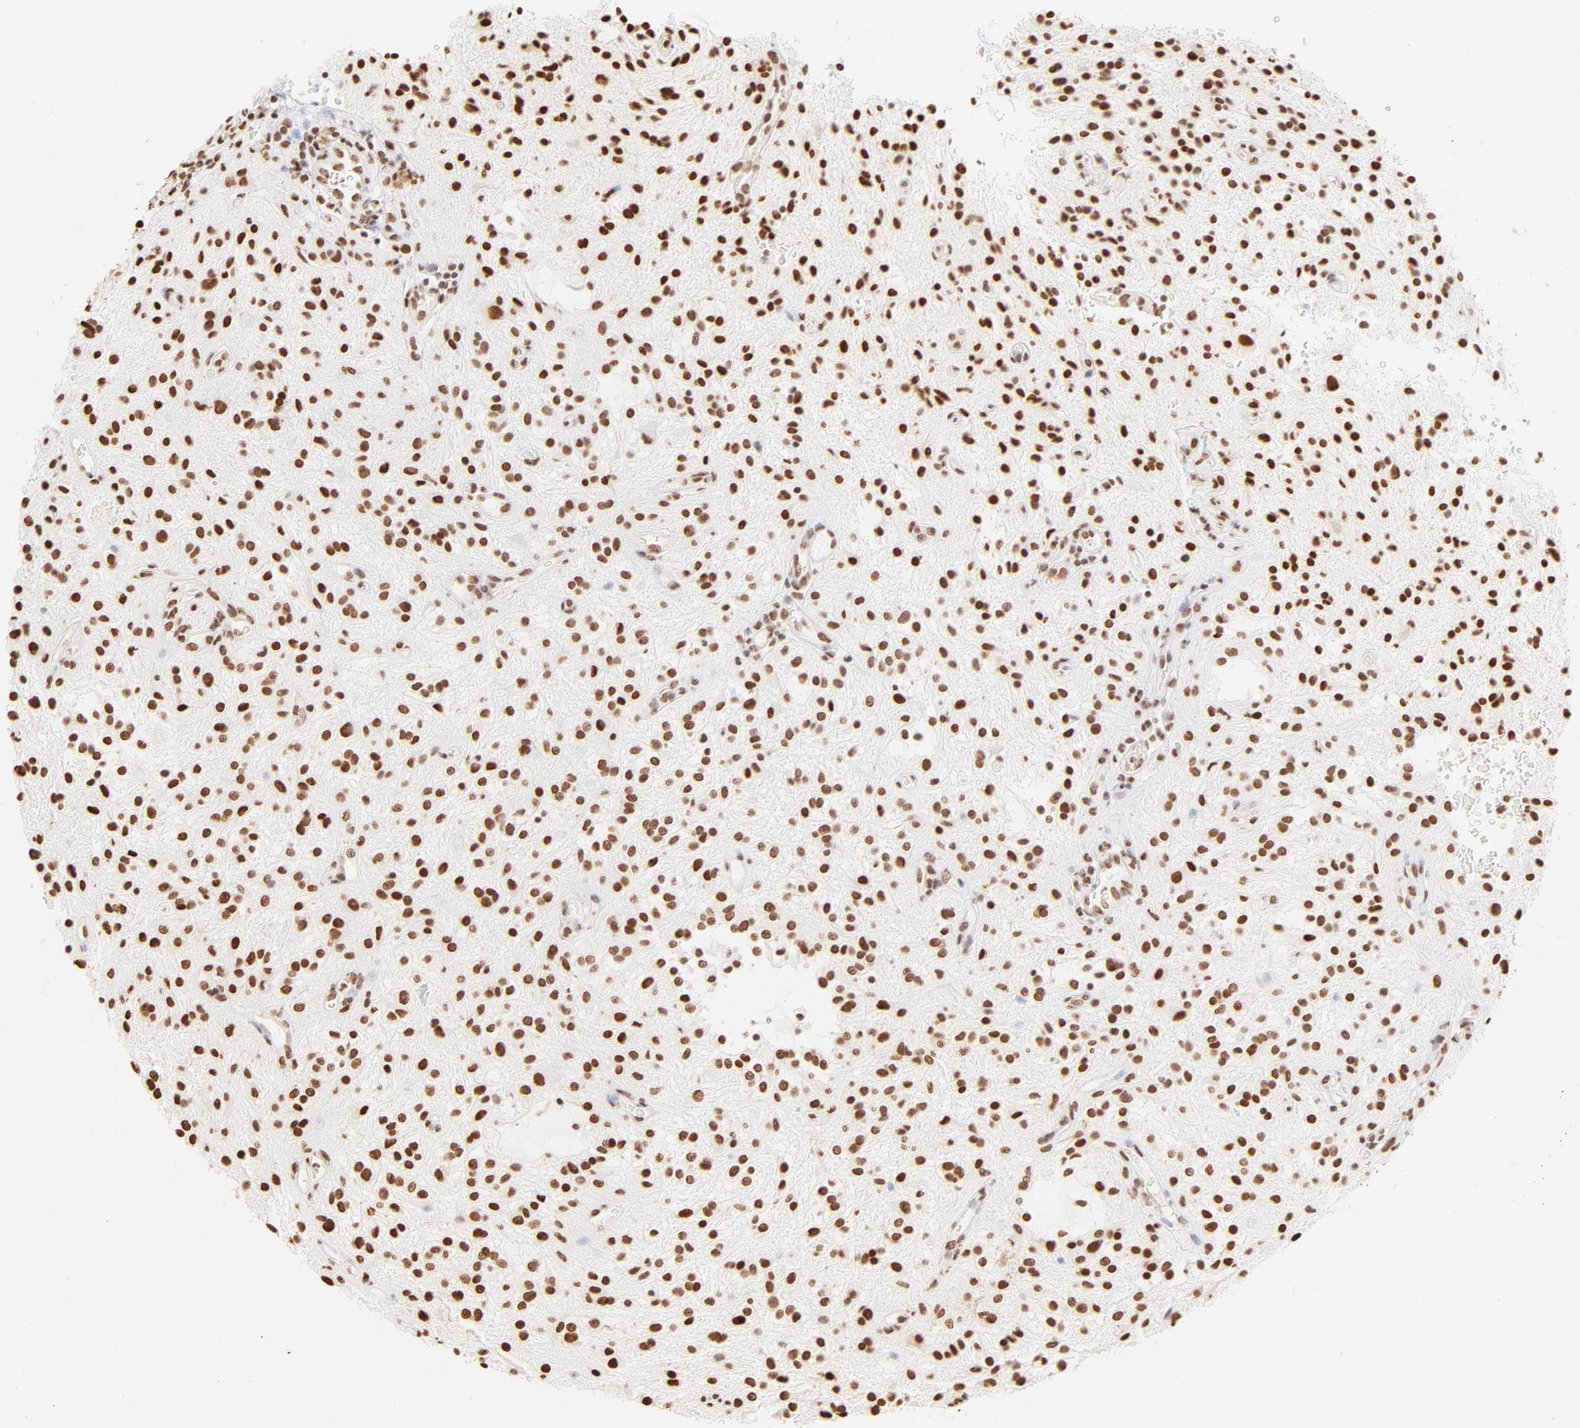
{"staining": {"intensity": "strong", "quantity": ">75%", "location": "nuclear"}, "tissue": "glioma", "cell_type": "Tumor cells", "image_type": "cancer", "snomed": [{"axis": "morphology", "description": "Glioma, malignant, NOS"}, {"axis": "topography", "description": "Cerebellum"}], "caption": "Immunohistochemical staining of human glioma (malignant) shows high levels of strong nuclear positivity in approximately >75% of tumor cells.", "gene": "ZNF540", "patient": {"sex": "female", "age": 10}}